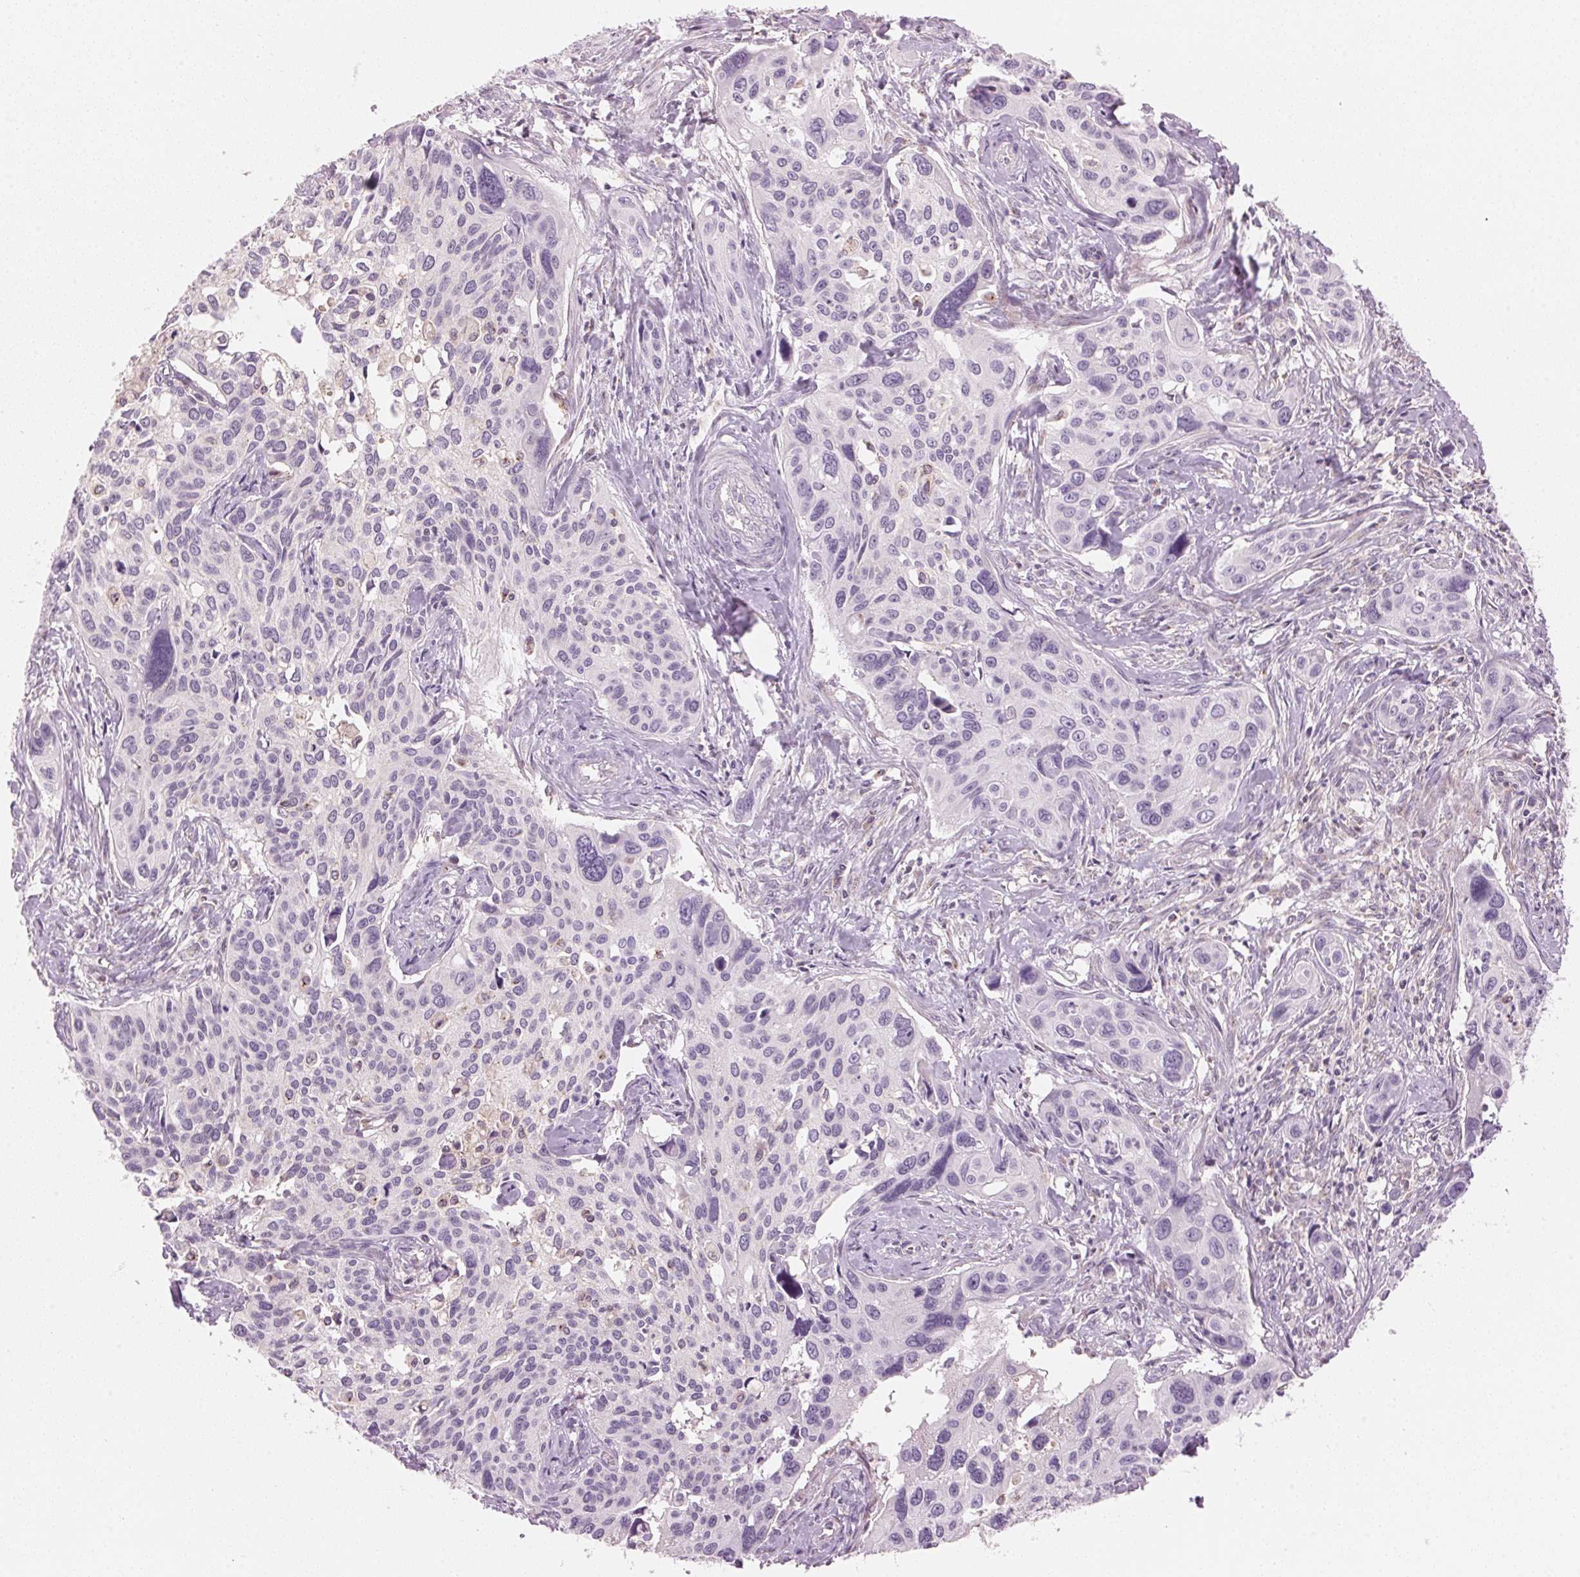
{"staining": {"intensity": "negative", "quantity": "none", "location": "none"}, "tissue": "cervical cancer", "cell_type": "Tumor cells", "image_type": "cancer", "snomed": [{"axis": "morphology", "description": "Squamous cell carcinoma, NOS"}, {"axis": "topography", "description": "Cervix"}], "caption": "Tumor cells are negative for brown protein staining in cervical cancer. Nuclei are stained in blue.", "gene": "HOXB13", "patient": {"sex": "female", "age": 31}}